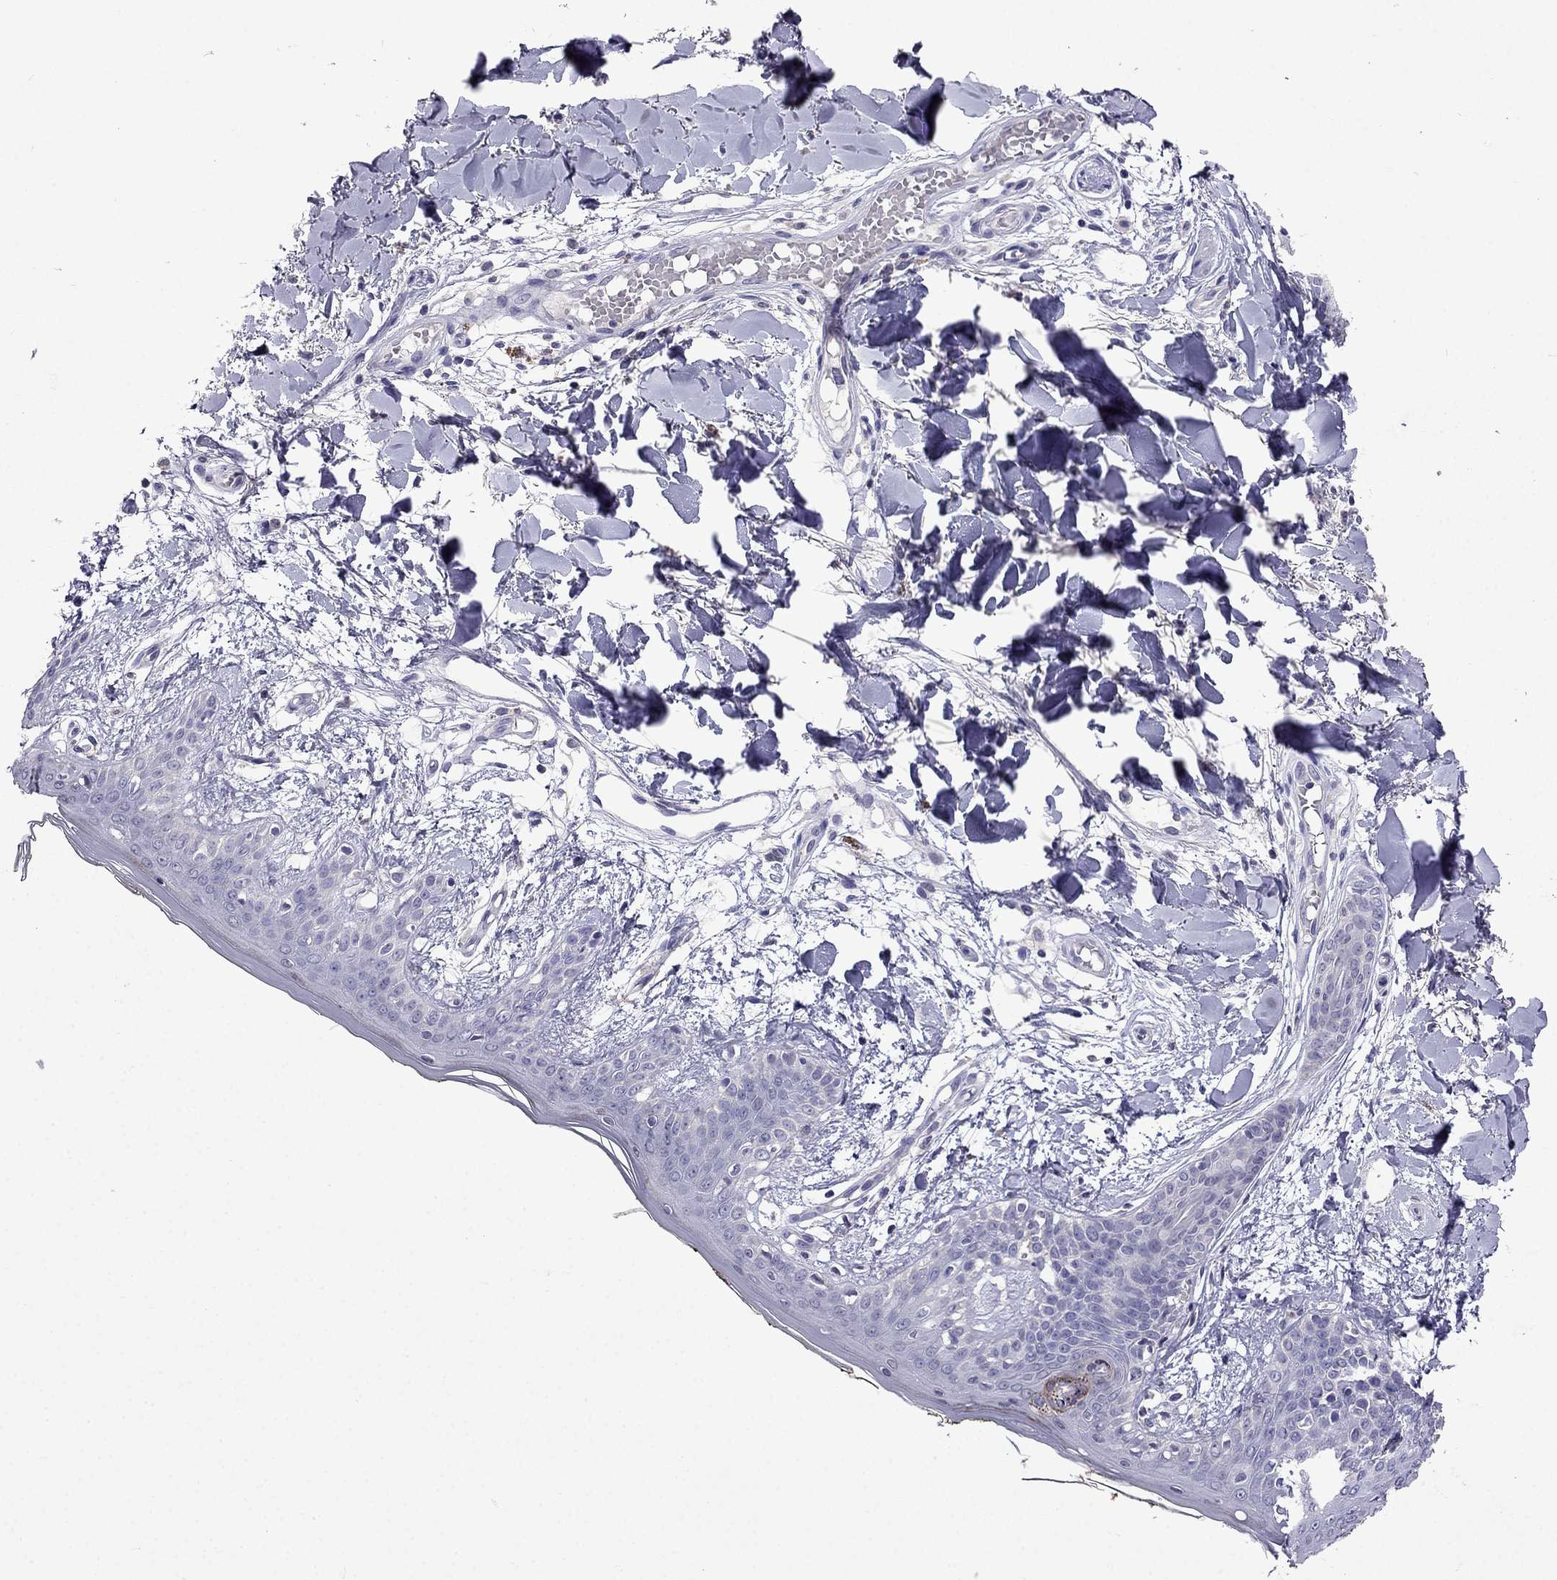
{"staining": {"intensity": "negative", "quantity": "none", "location": "none"}, "tissue": "skin", "cell_type": "Fibroblasts", "image_type": "normal", "snomed": [{"axis": "morphology", "description": "Normal tissue, NOS"}, {"axis": "topography", "description": "Skin"}], "caption": "Immunohistochemistry micrograph of normal human skin stained for a protein (brown), which exhibits no staining in fibroblasts.", "gene": "AQP9", "patient": {"sex": "female", "age": 34}}